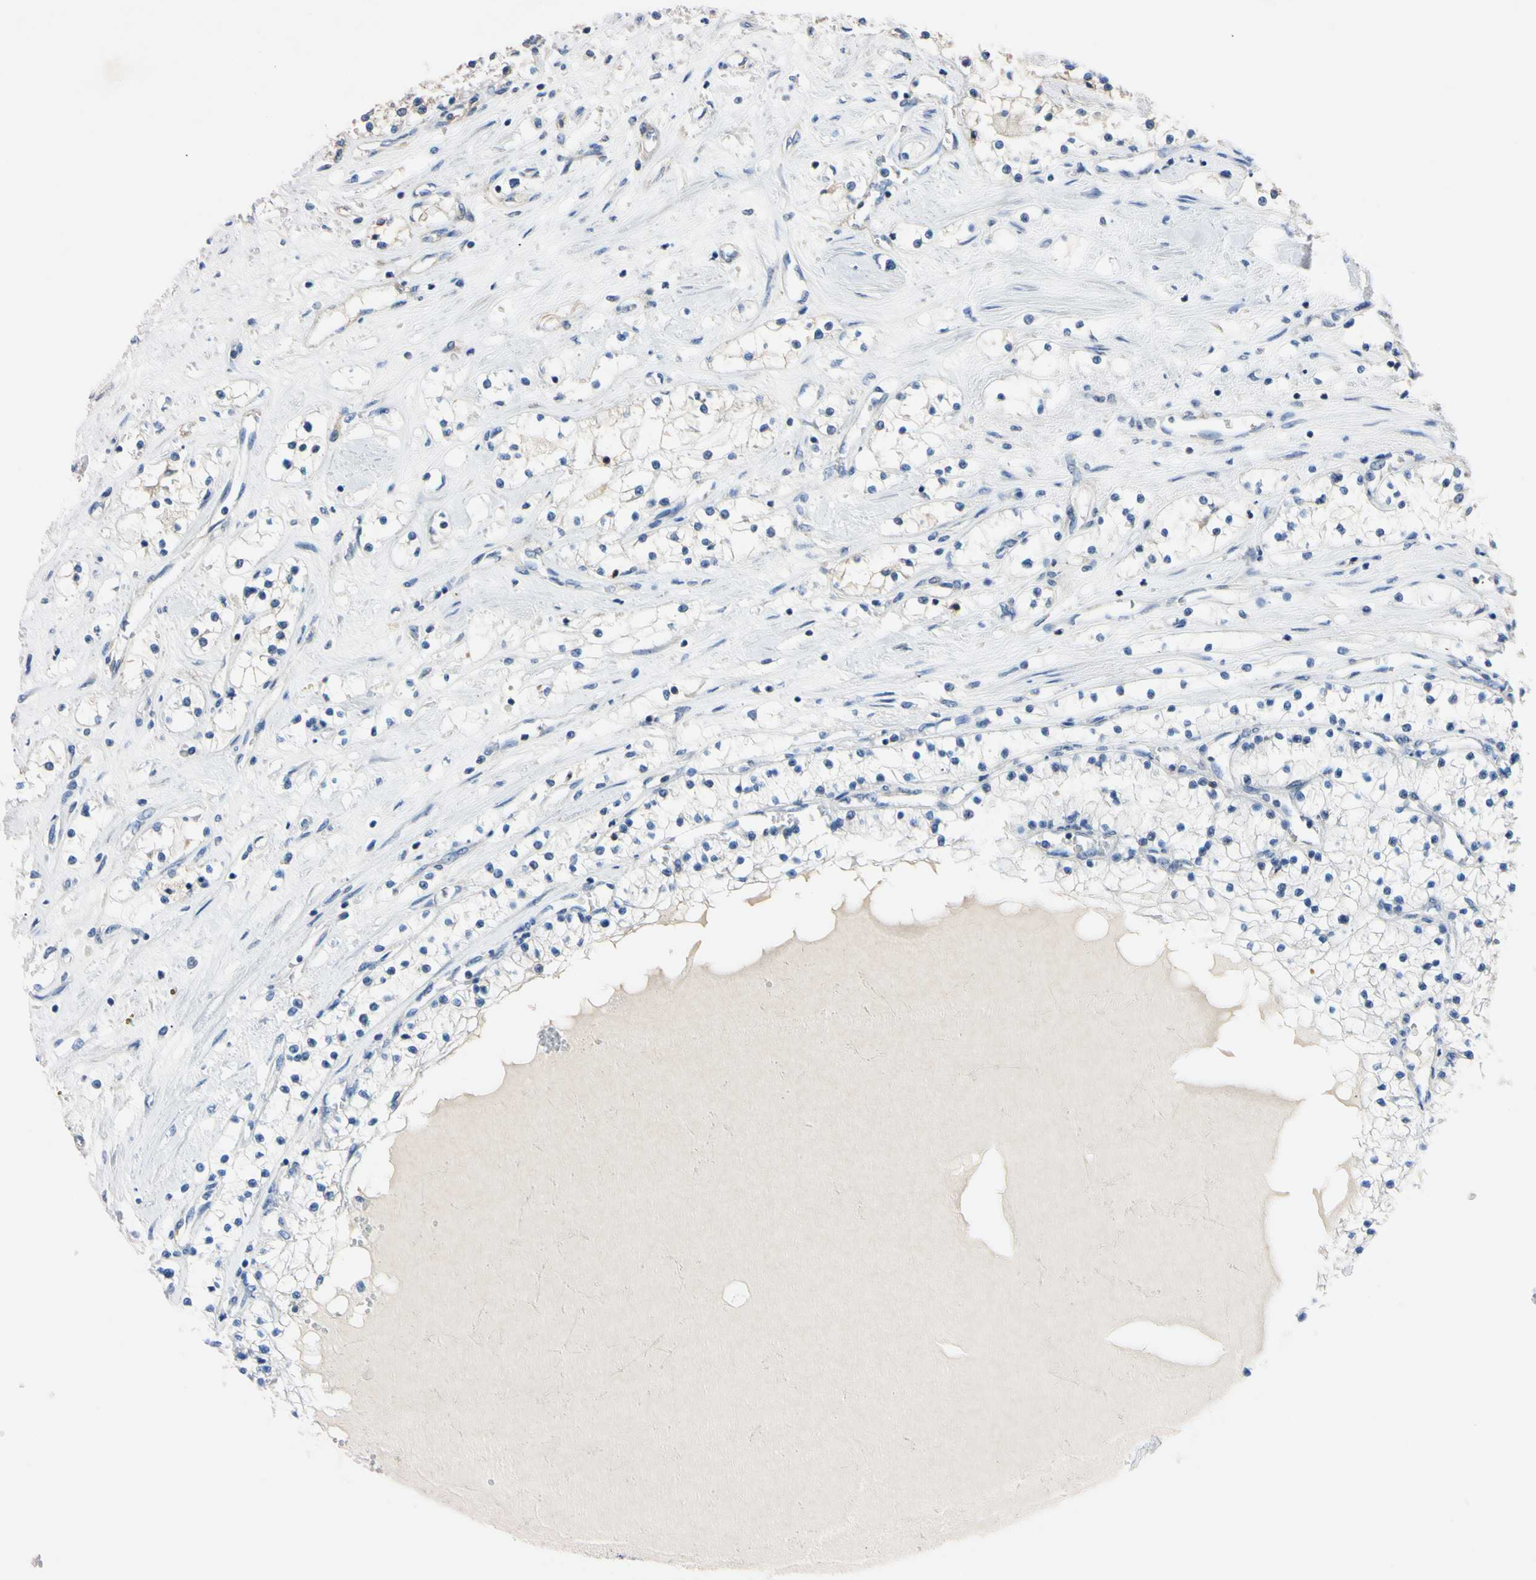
{"staining": {"intensity": "negative", "quantity": "none", "location": "none"}, "tissue": "renal cancer", "cell_type": "Tumor cells", "image_type": "cancer", "snomed": [{"axis": "morphology", "description": "Adenocarcinoma, NOS"}, {"axis": "topography", "description": "Kidney"}], "caption": "An image of human renal adenocarcinoma is negative for staining in tumor cells.", "gene": "PNKD", "patient": {"sex": "male", "age": 68}}